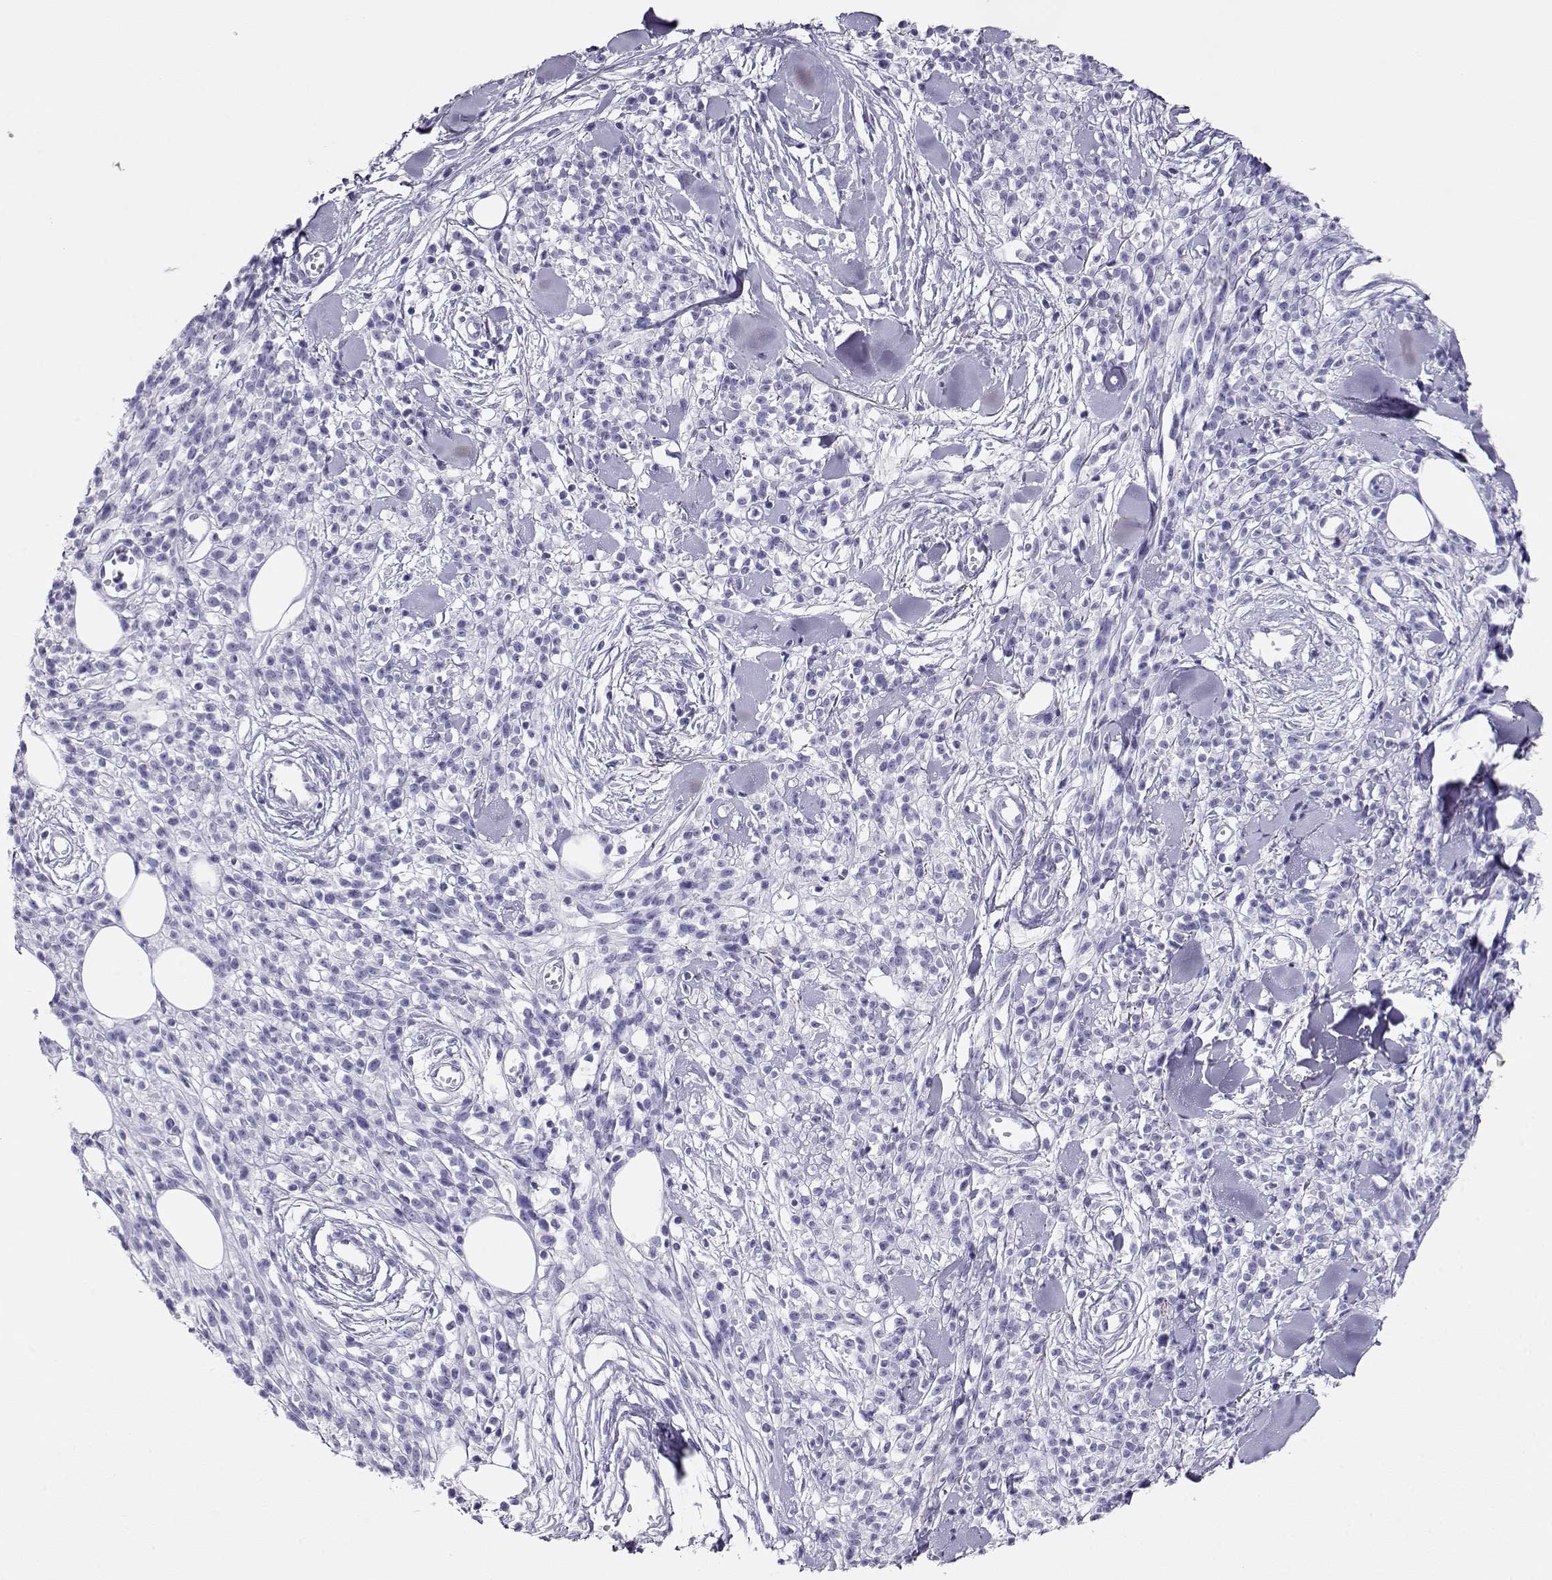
{"staining": {"intensity": "negative", "quantity": "none", "location": "none"}, "tissue": "melanoma", "cell_type": "Tumor cells", "image_type": "cancer", "snomed": [{"axis": "morphology", "description": "Malignant melanoma, NOS"}, {"axis": "topography", "description": "Skin"}, {"axis": "topography", "description": "Skin of trunk"}], "caption": "This micrograph is of melanoma stained with IHC to label a protein in brown with the nuclei are counter-stained blue. There is no staining in tumor cells.", "gene": "CRX", "patient": {"sex": "male", "age": 74}}